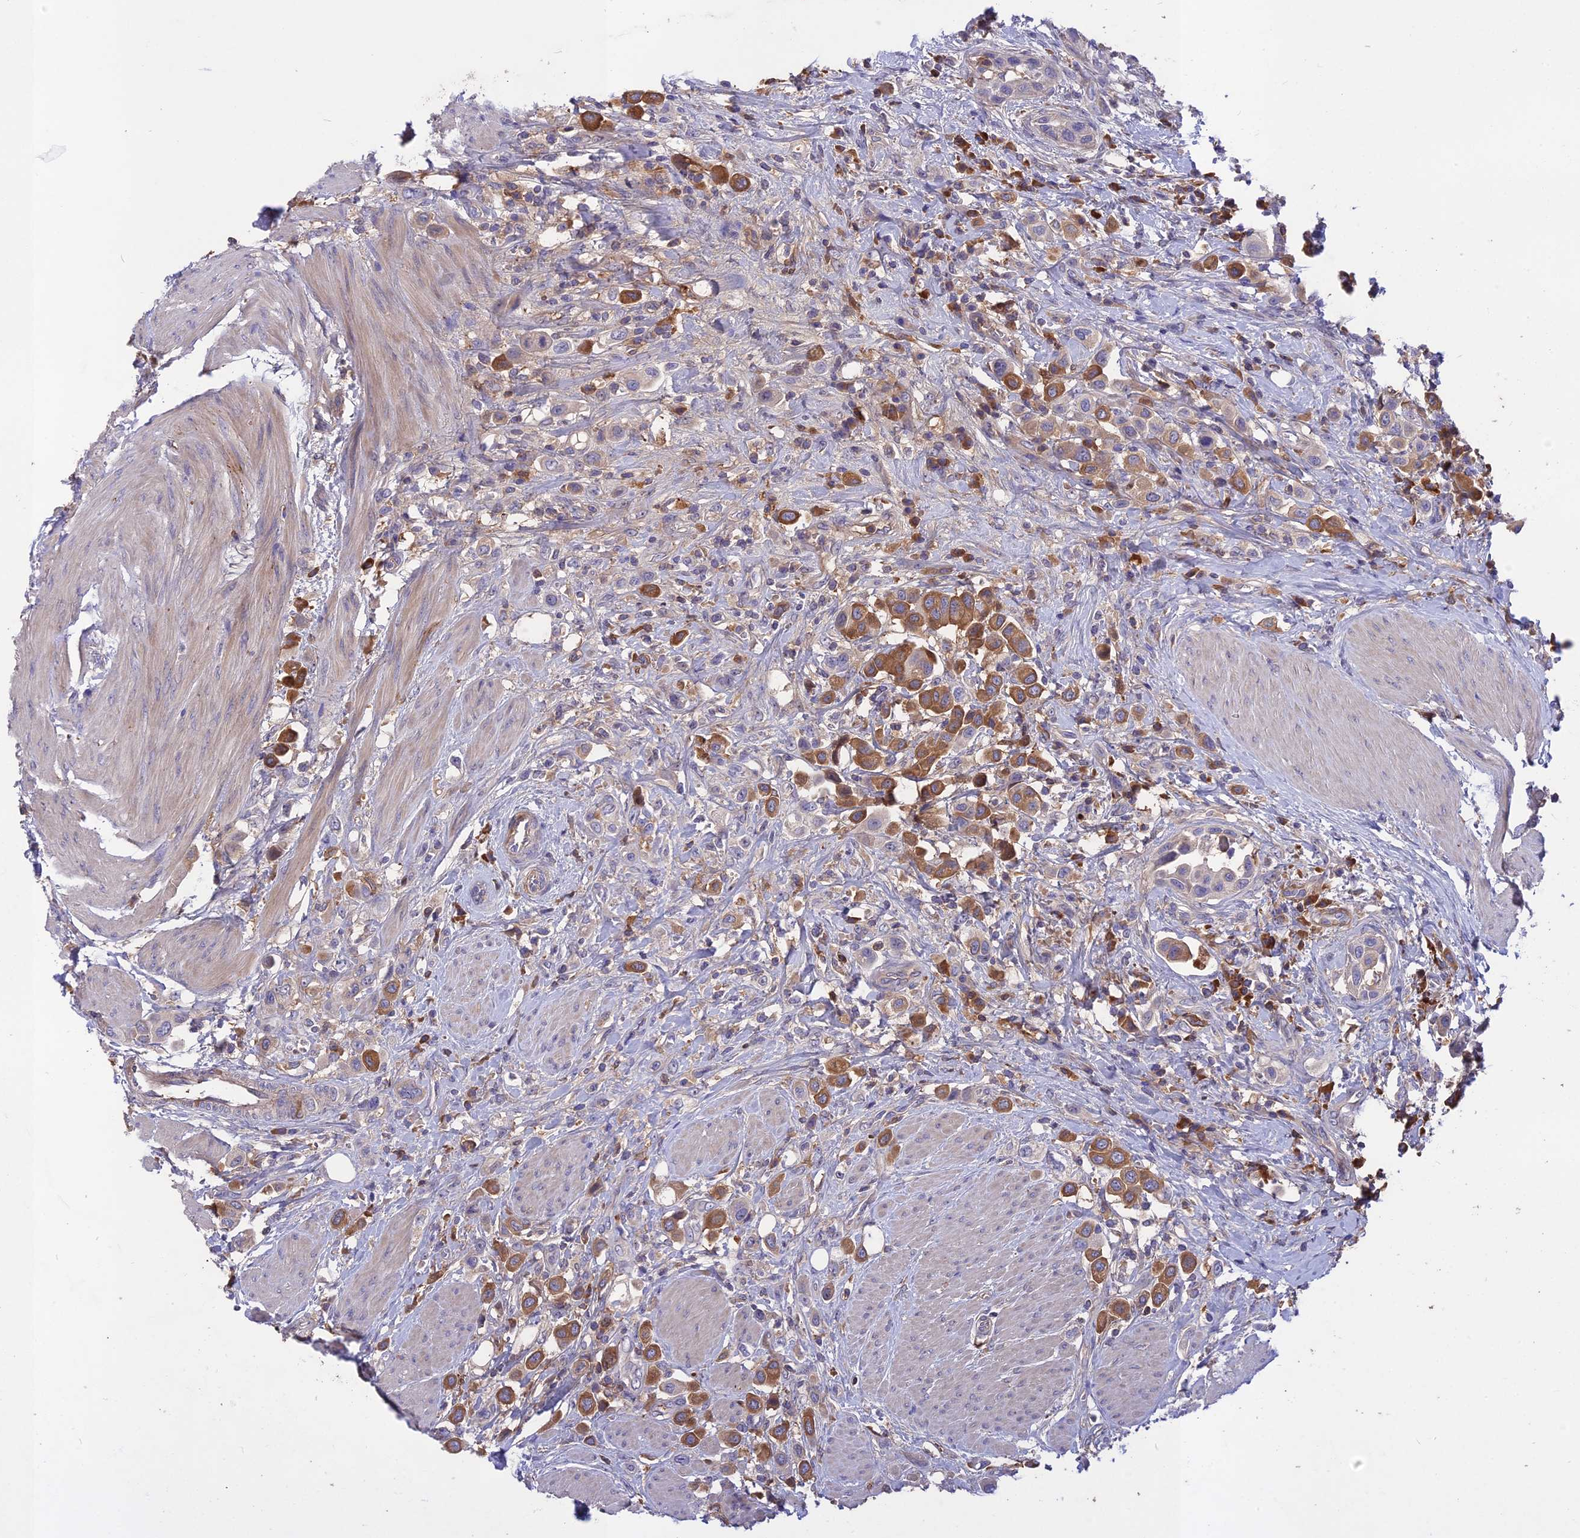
{"staining": {"intensity": "moderate", "quantity": ">75%", "location": "cytoplasmic/membranous"}, "tissue": "urothelial cancer", "cell_type": "Tumor cells", "image_type": "cancer", "snomed": [{"axis": "morphology", "description": "Urothelial carcinoma, High grade"}, {"axis": "topography", "description": "Urinary bladder"}], "caption": "Immunohistochemical staining of human urothelial cancer displays moderate cytoplasmic/membranous protein staining in approximately >75% of tumor cells.", "gene": "ADO", "patient": {"sex": "male", "age": 50}}